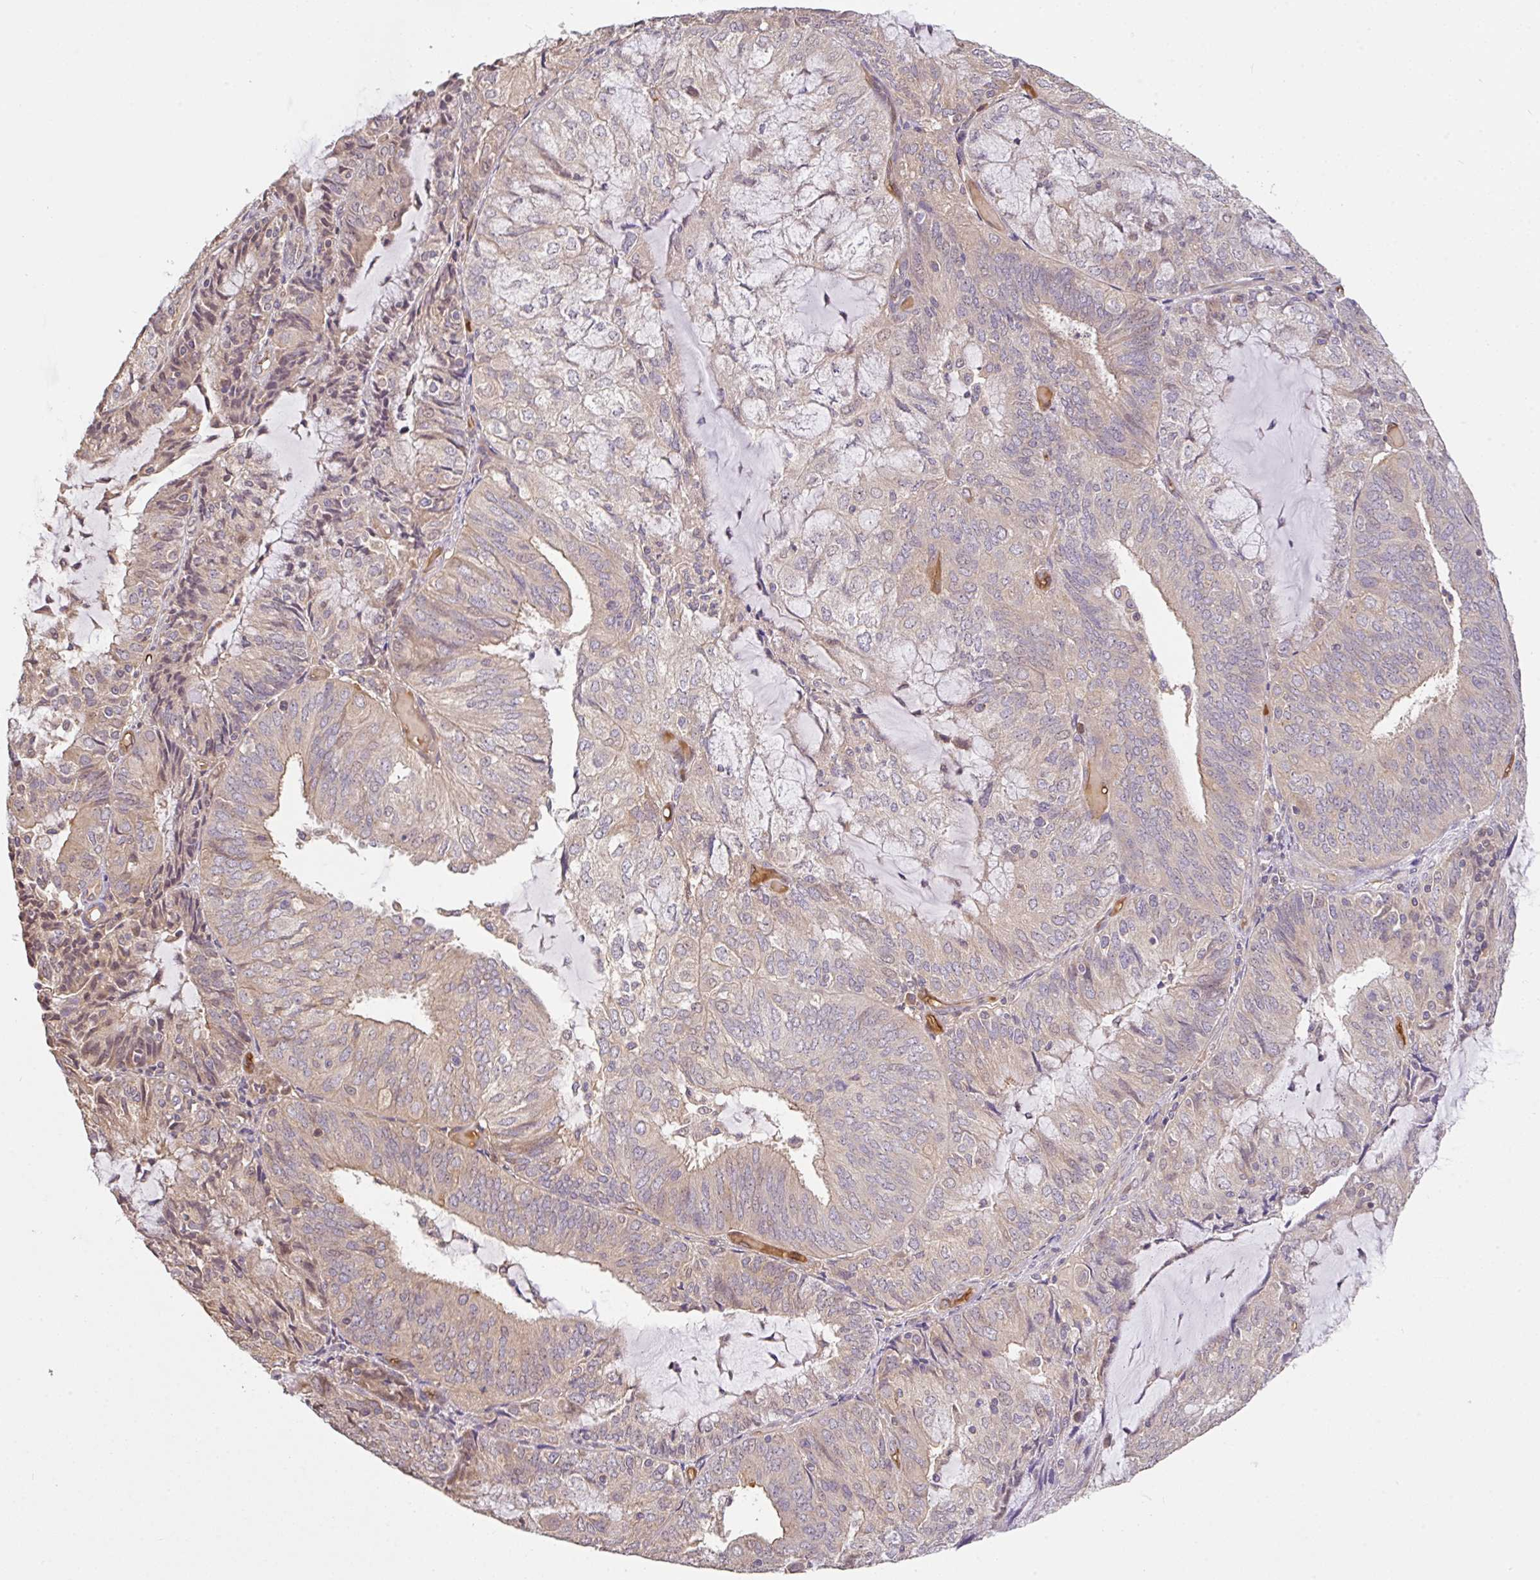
{"staining": {"intensity": "negative", "quantity": "none", "location": "none"}, "tissue": "endometrial cancer", "cell_type": "Tumor cells", "image_type": "cancer", "snomed": [{"axis": "morphology", "description": "Adenocarcinoma, NOS"}, {"axis": "topography", "description": "Endometrium"}], "caption": "Immunohistochemistry of human endometrial cancer shows no expression in tumor cells.", "gene": "C1QTNF9B", "patient": {"sex": "female", "age": 81}}